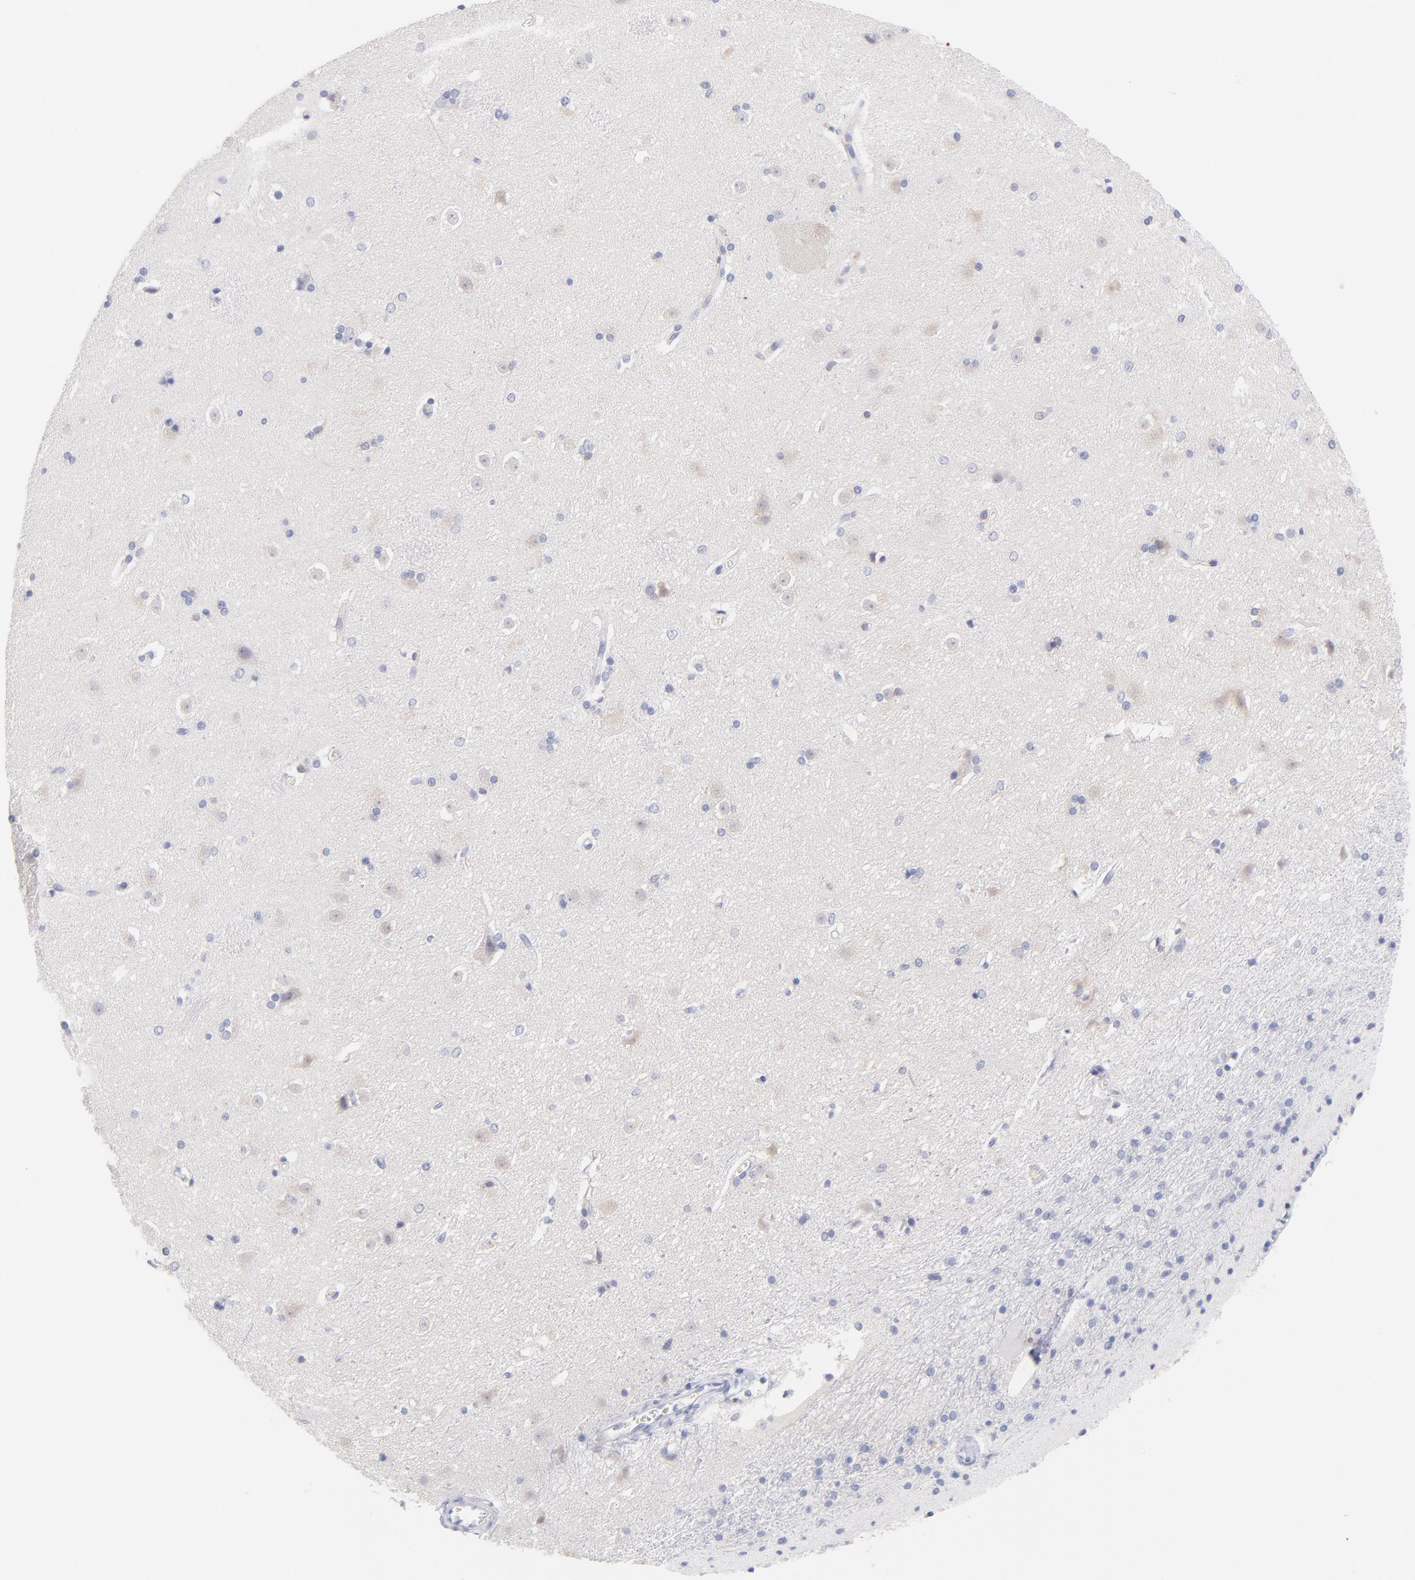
{"staining": {"intensity": "weak", "quantity": "<25%", "location": "nuclear"}, "tissue": "caudate", "cell_type": "Glial cells", "image_type": "normal", "snomed": [{"axis": "morphology", "description": "Normal tissue, NOS"}, {"axis": "topography", "description": "Lateral ventricle wall"}], "caption": "Immunohistochemistry (IHC) of unremarkable human caudate shows no positivity in glial cells. (DAB immunohistochemistry (IHC), high magnification).", "gene": "BID", "patient": {"sex": "female", "age": 19}}